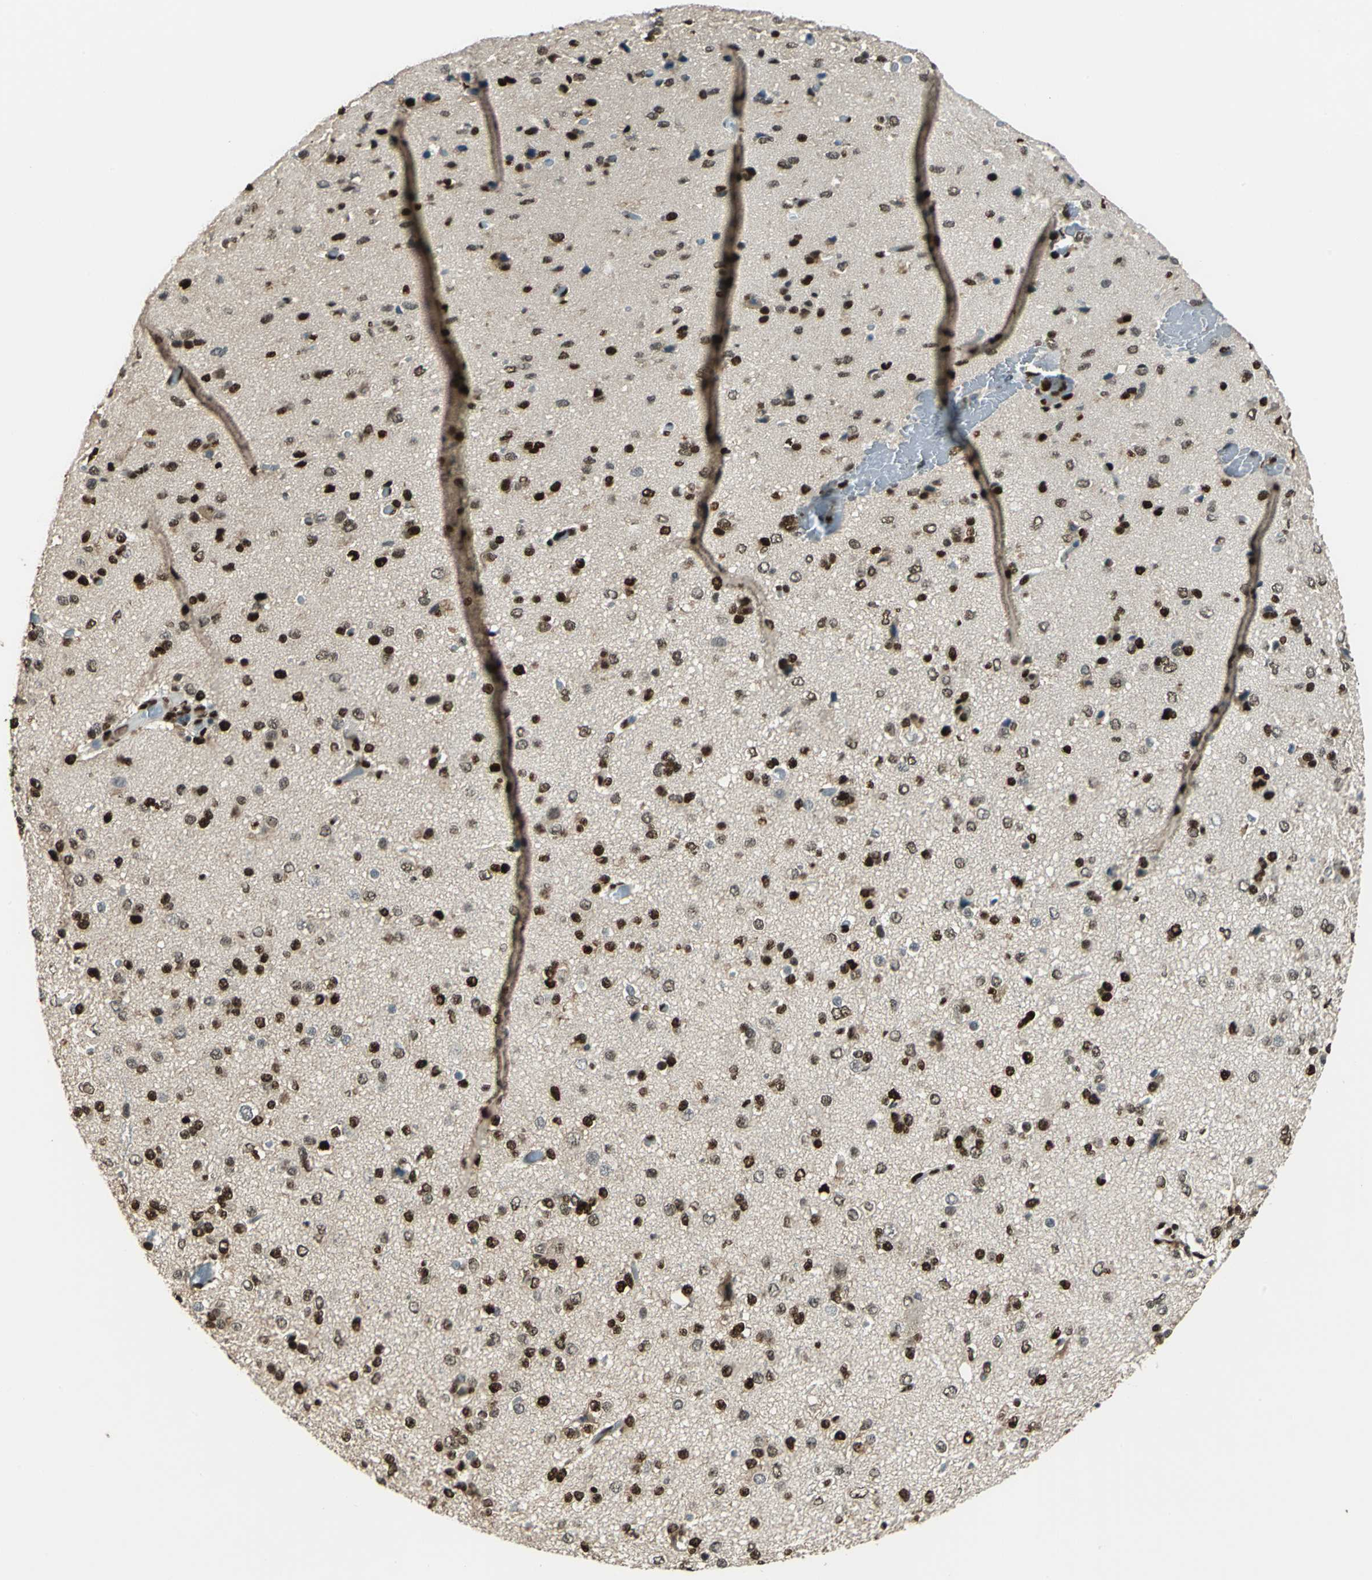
{"staining": {"intensity": "strong", "quantity": ">75%", "location": "nuclear"}, "tissue": "glioma", "cell_type": "Tumor cells", "image_type": "cancer", "snomed": [{"axis": "morphology", "description": "Glioma, malignant, Low grade"}, {"axis": "topography", "description": "Brain"}], "caption": "IHC (DAB) staining of glioma exhibits strong nuclear protein staining in about >75% of tumor cells.", "gene": "NFIA", "patient": {"sex": "male", "age": 42}}